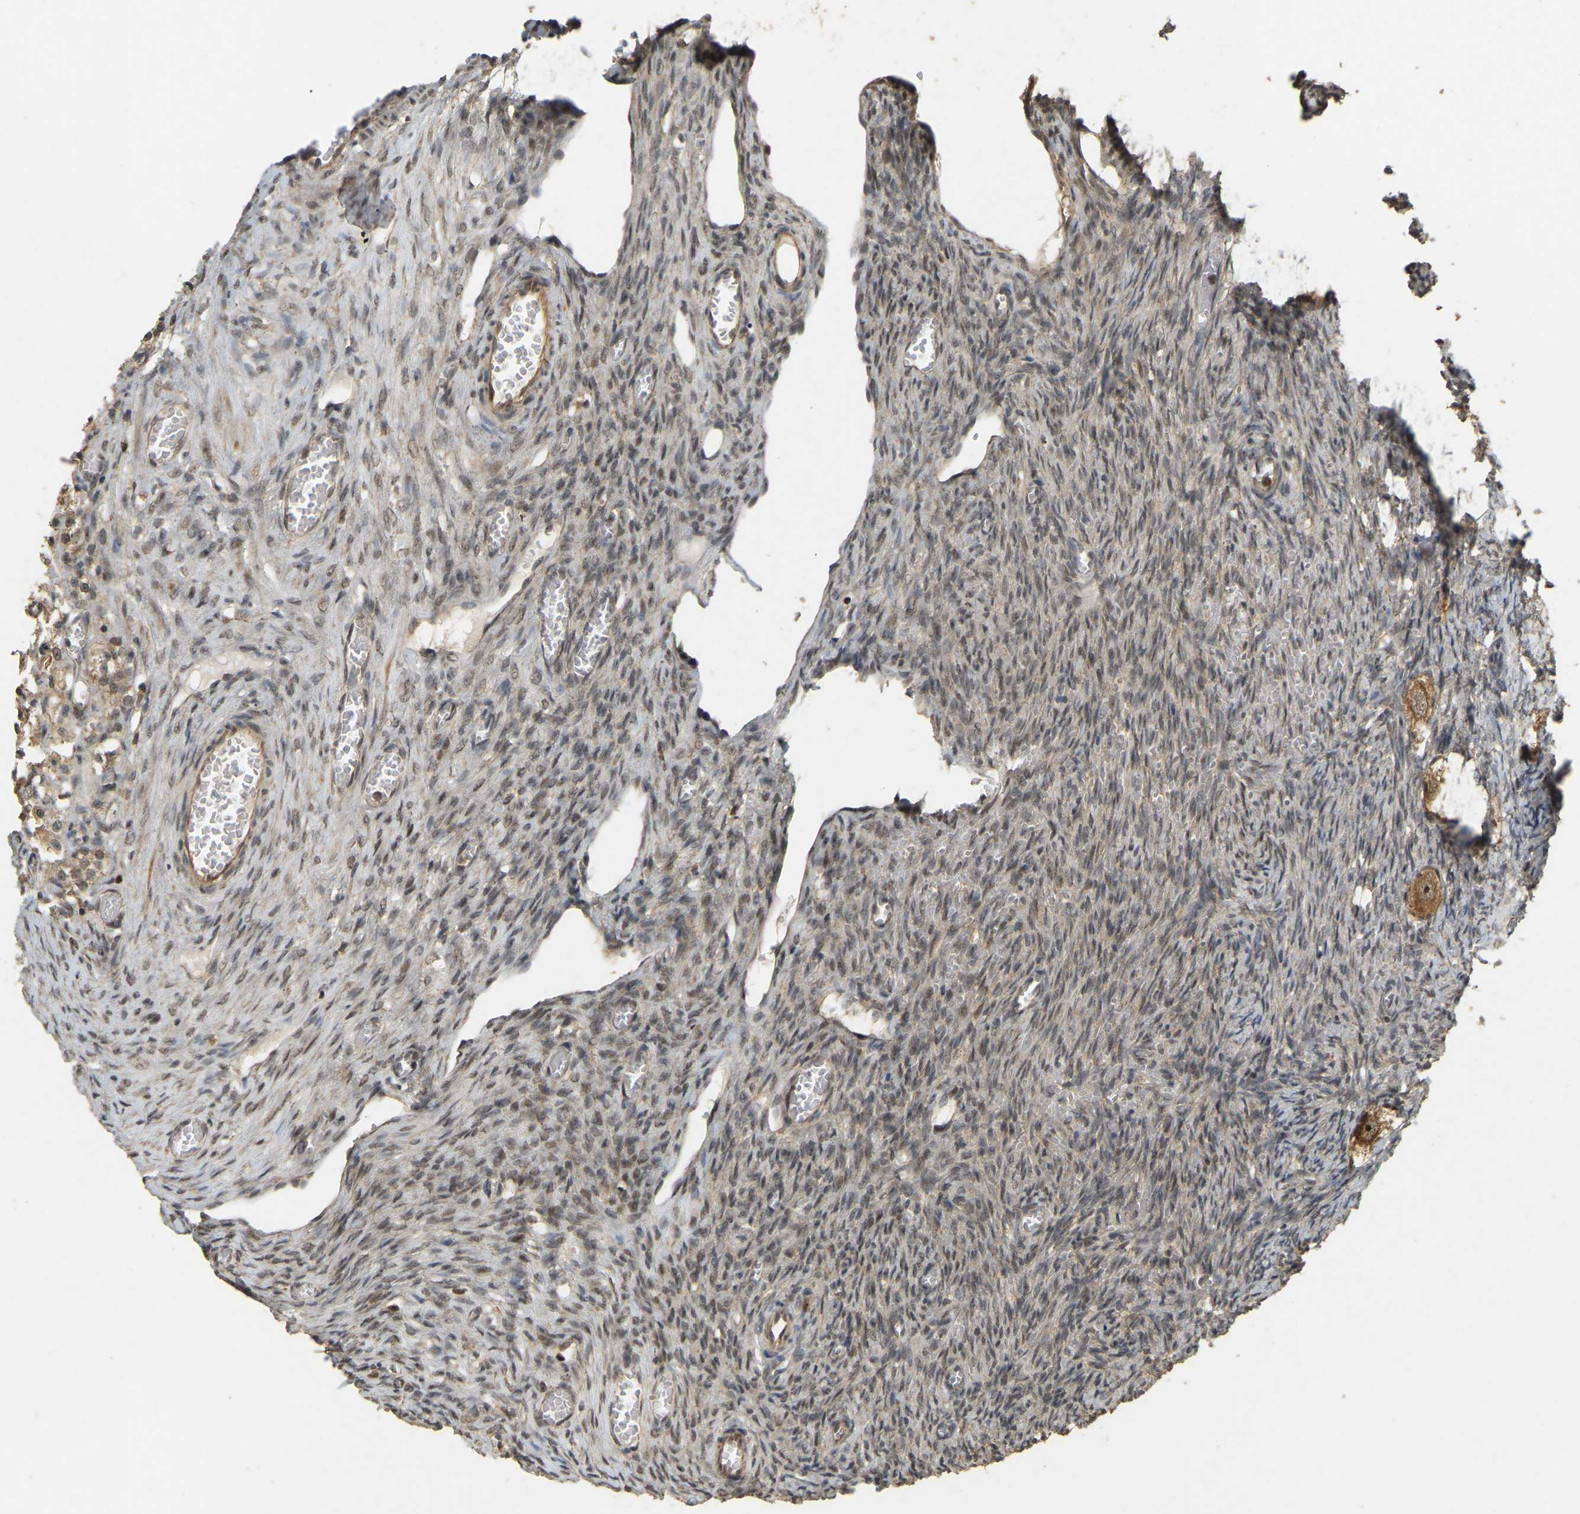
{"staining": {"intensity": "moderate", "quantity": ">75%", "location": "cytoplasmic/membranous,nuclear"}, "tissue": "ovary", "cell_type": "Follicle cells", "image_type": "normal", "snomed": [{"axis": "morphology", "description": "Normal tissue, NOS"}, {"axis": "topography", "description": "Ovary"}], "caption": "Protein analysis of unremarkable ovary displays moderate cytoplasmic/membranous,nuclear expression in approximately >75% of follicle cells.", "gene": "BRF2", "patient": {"sex": "female", "age": 27}}